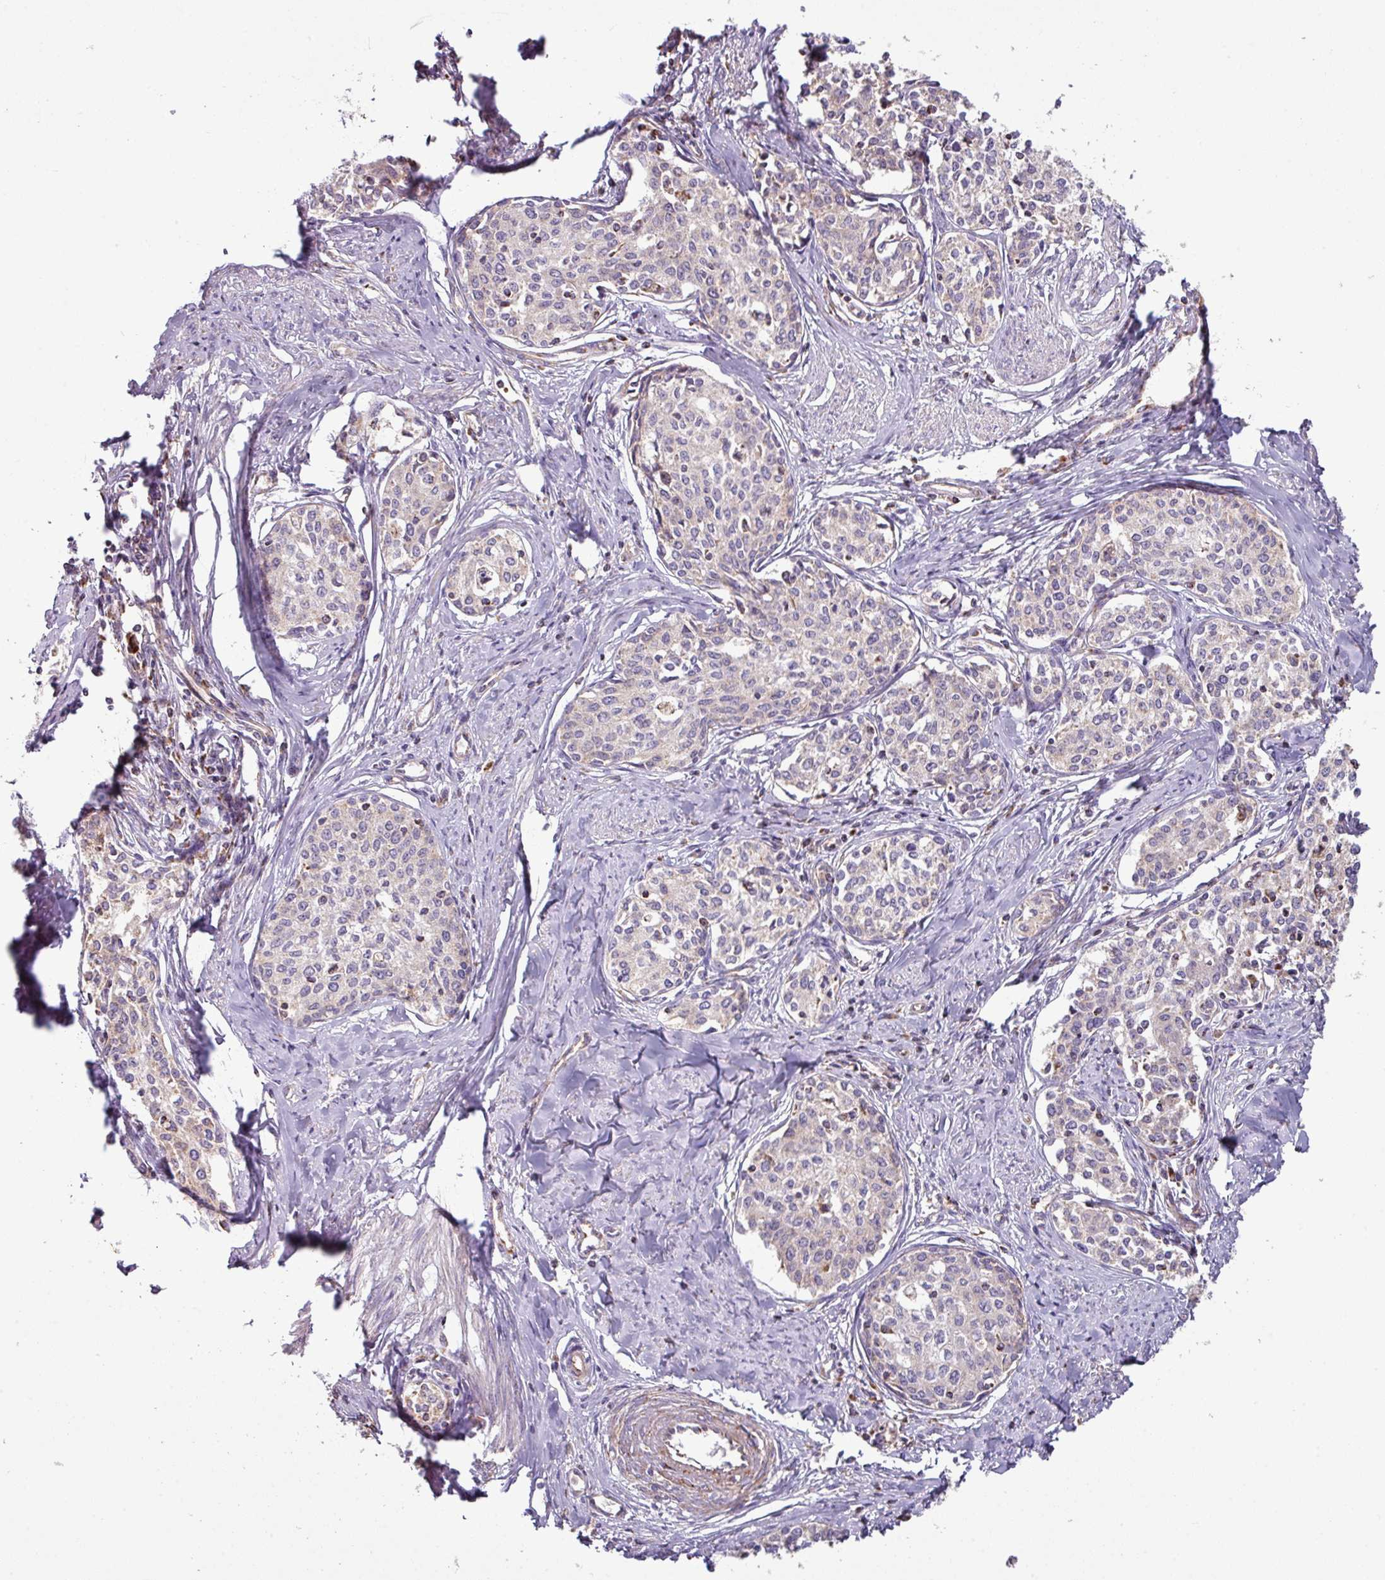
{"staining": {"intensity": "negative", "quantity": "none", "location": "none"}, "tissue": "cervical cancer", "cell_type": "Tumor cells", "image_type": "cancer", "snomed": [{"axis": "morphology", "description": "Squamous cell carcinoma, NOS"}, {"axis": "morphology", "description": "Adenocarcinoma, NOS"}, {"axis": "topography", "description": "Cervix"}], "caption": "Immunohistochemistry photomicrograph of human squamous cell carcinoma (cervical) stained for a protein (brown), which displays no expression in tumor cells. The staining is performed using DAB (3,3'-diaminobenzidine) brown chromogen with nuclei counter-stained in using hematoxylin.", "gene": "SQOR", "patient": {"sex": "female", "age": 52}}